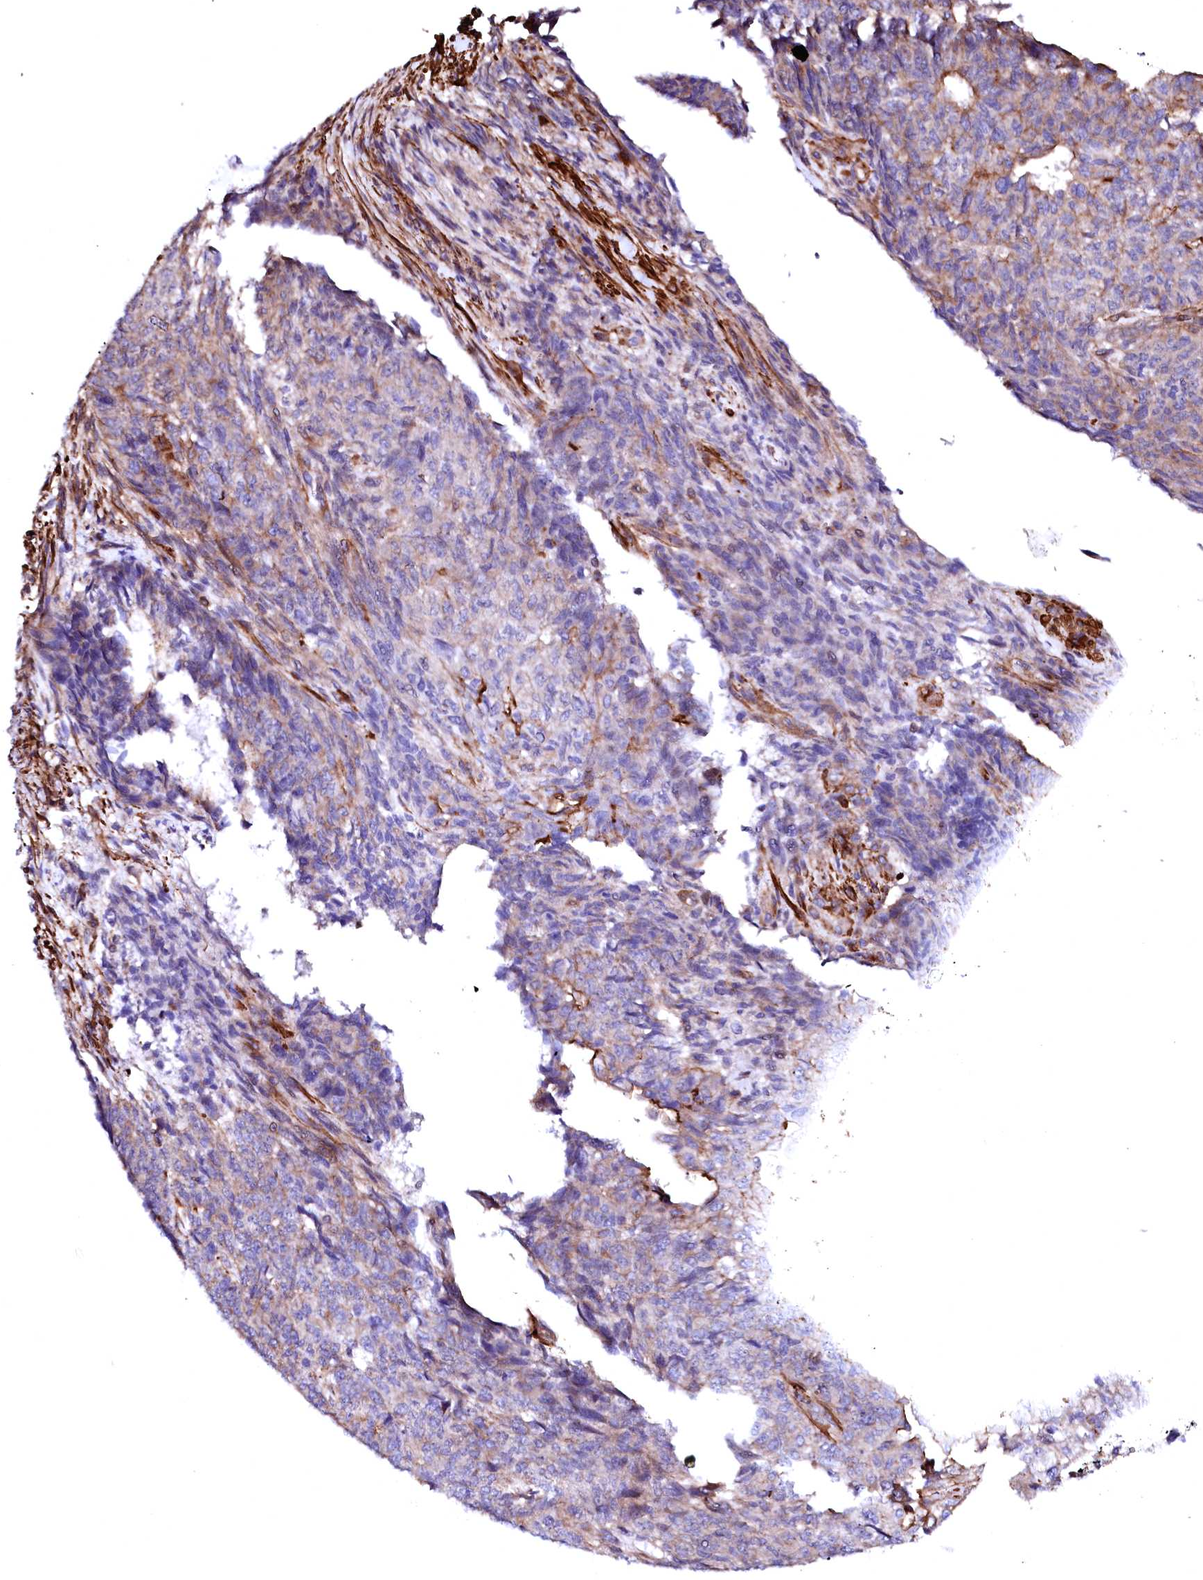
{"staining": {"intensity": "moderate", "quantity": "<25%", "location": "cytoplasmic/membranous"}, "tissue": "endometrial cancer", "cell_type": "Tumor cells", "image_type": "cancer", "snomed": [{"axis": "morphology", "description": "Adenocarcinoma, NOS"}, {"axis": "topography", "description": "Endometrium"}], "caption": "Tumor cells demonstrate low levels of moderate cytoplasmic/membranous positivity in approximately <25% of cells in endometrial cancer.", "gene": "GPR176", "patient": {"sex": "female", "age": 32}}